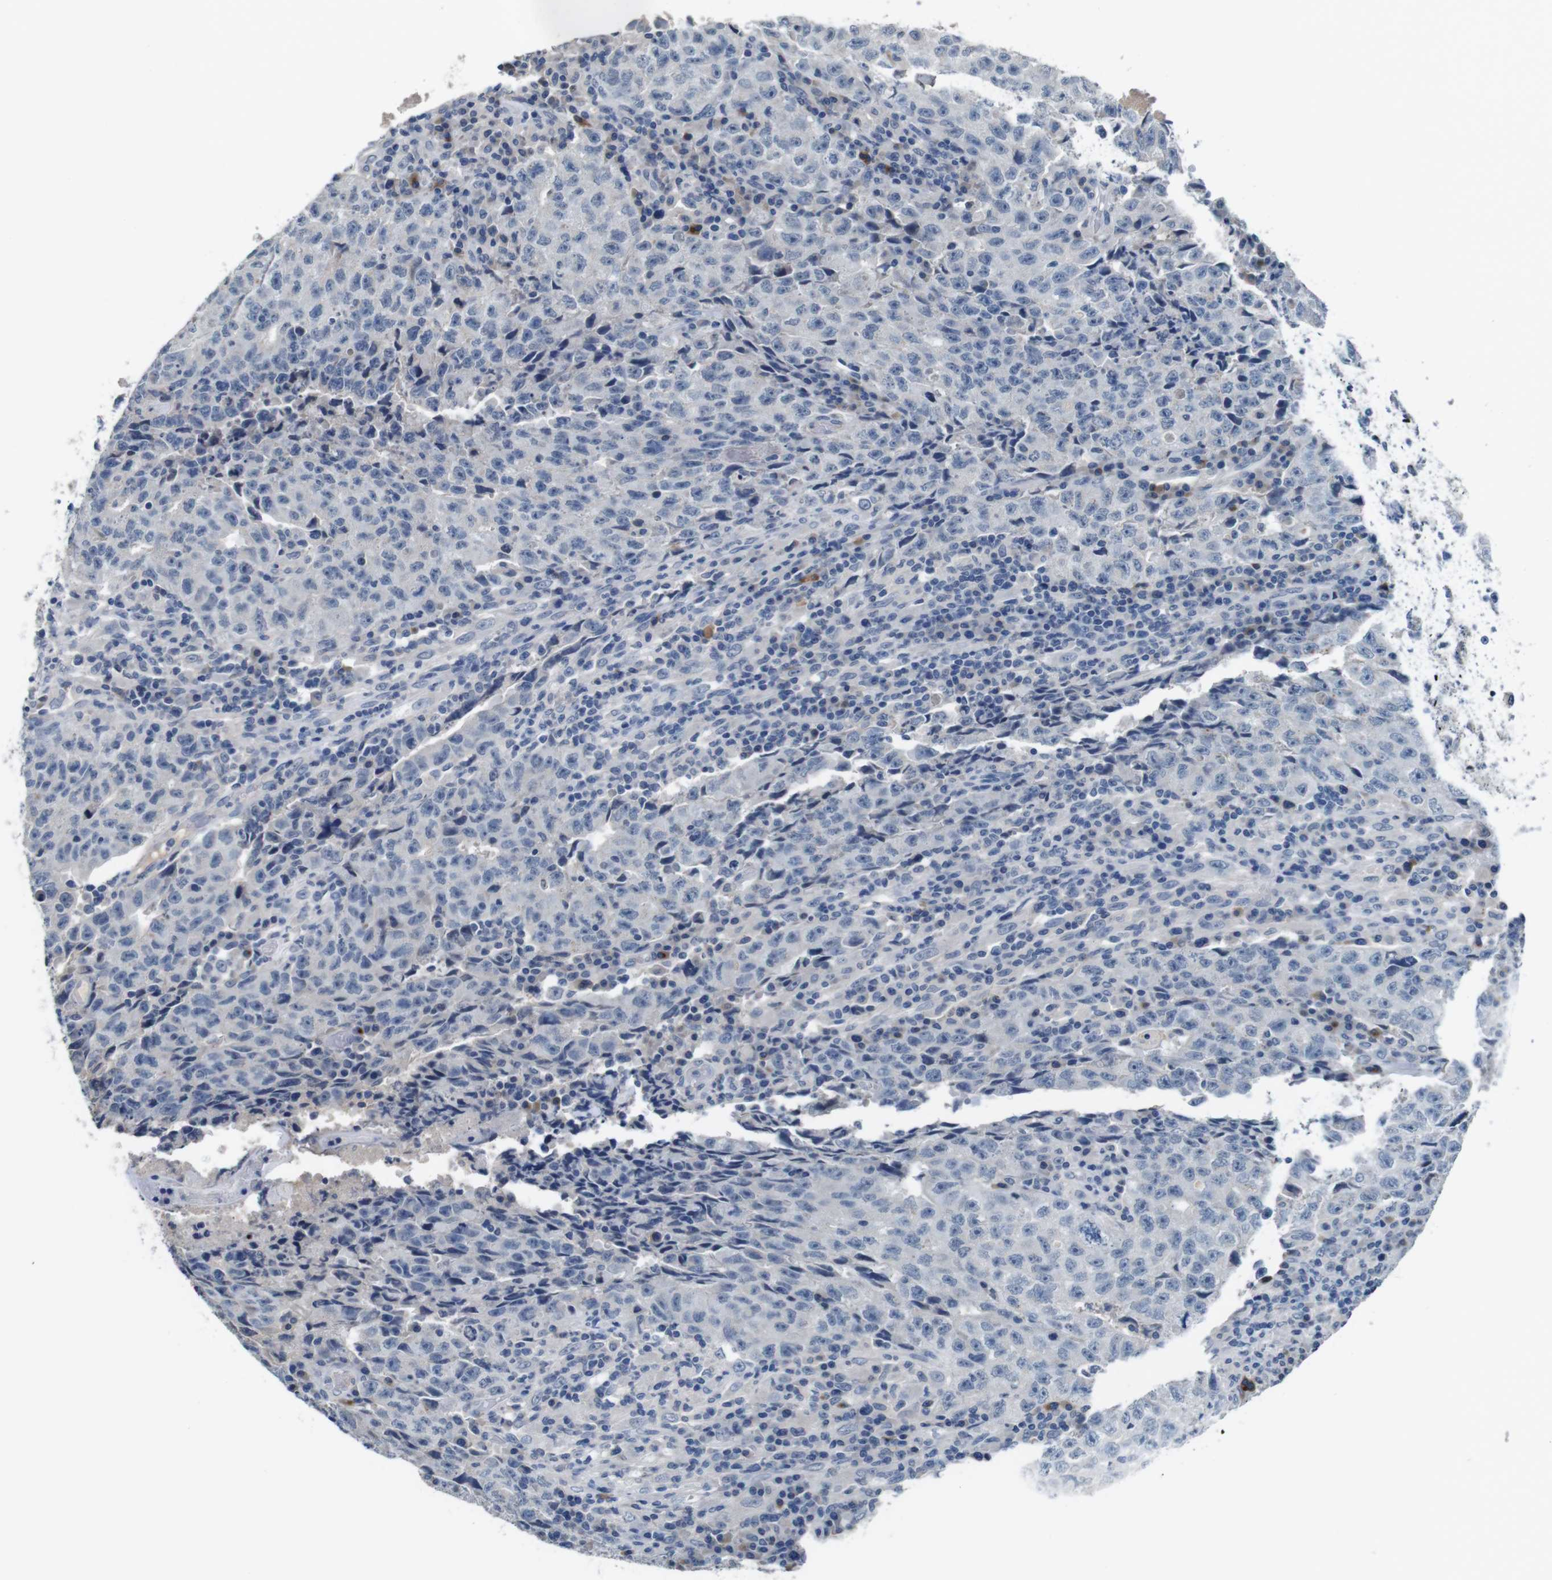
{"staining": {"intensity": "negative", "quantity": "none", "location": "none"}, "tissue": "testis cancer", "cell_type": "Tumor cells", "image_type": "cancer", "snomed": [{"axis": "morphology", "description": "Necrosis, NOS"}, {"axis": "morphology", "description": "Carcinoma, Embryonal, NOS"}, {"axis": "topography", "description": "Testis"}], "caption": "DAB immunohistochemical staining of testis cancer (embryonal carcinoma) demonstrates no significant expression in tumor cells.", "gene": "SLC2A8", "patient": {"sex": "male", "age": 19}}